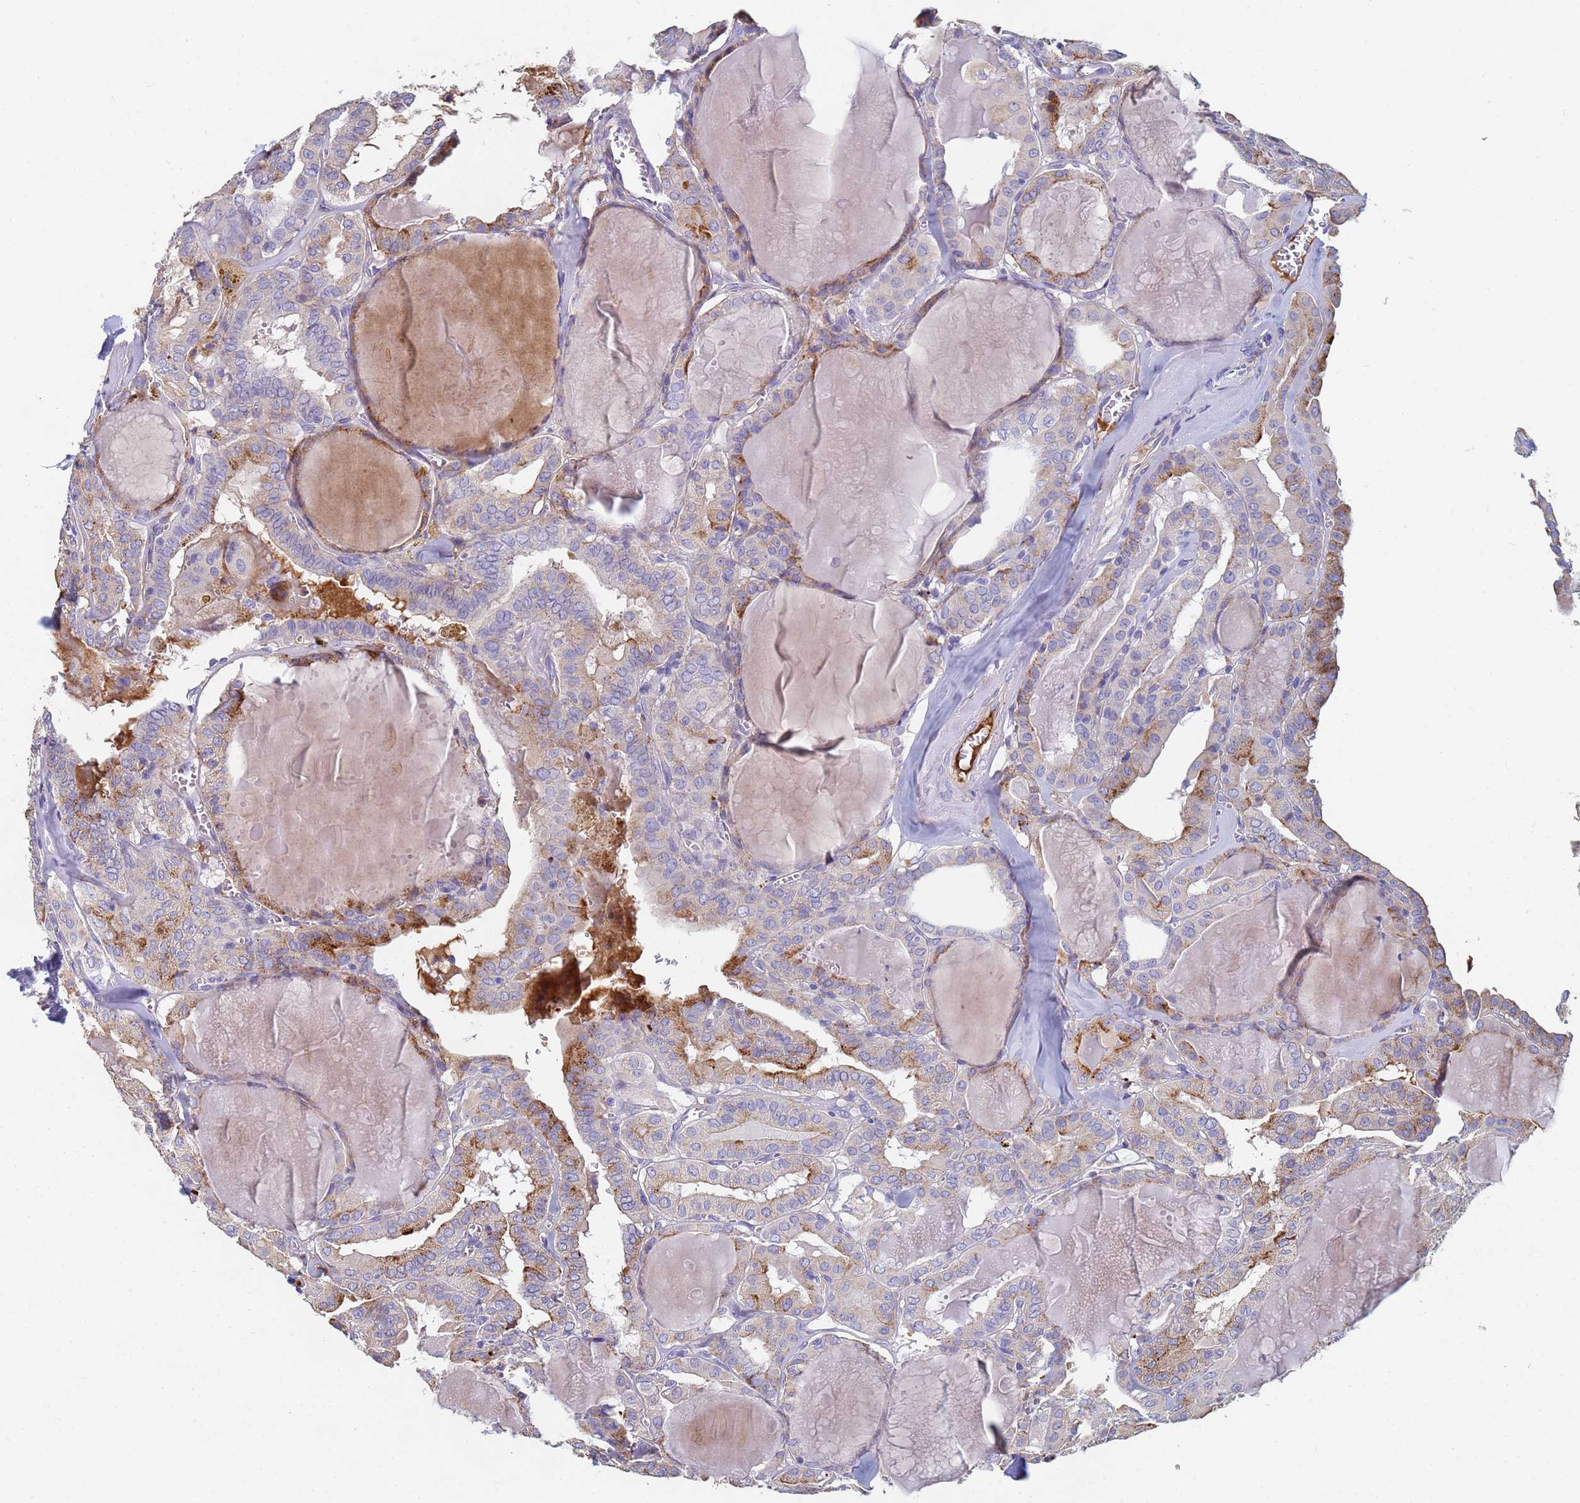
{"staining": {"intensity": "moderate", "quantity": "<25%", "location": "cytoplasmic/membranous"}, "tissue": "thyroid cancer", "cell_type": "Tumor cells", "image_type": "cancer", "snomed": [{"axis": "morphology", "description": "Papillary adenocarcinoma, NOS"}, {"axis": "topography", "description": "Thyroid gland"}], "caption": "DAB immunohistochemical staining of thyroid cancer (papillary adenocarcinoma) shows moderate cytoplasmic/membranous protein staining in approximately <25% of tumor cells. Nuclei are stained in blue.", "gene": "ABCA8", "patient": {"sex": "male", "age": 52}}